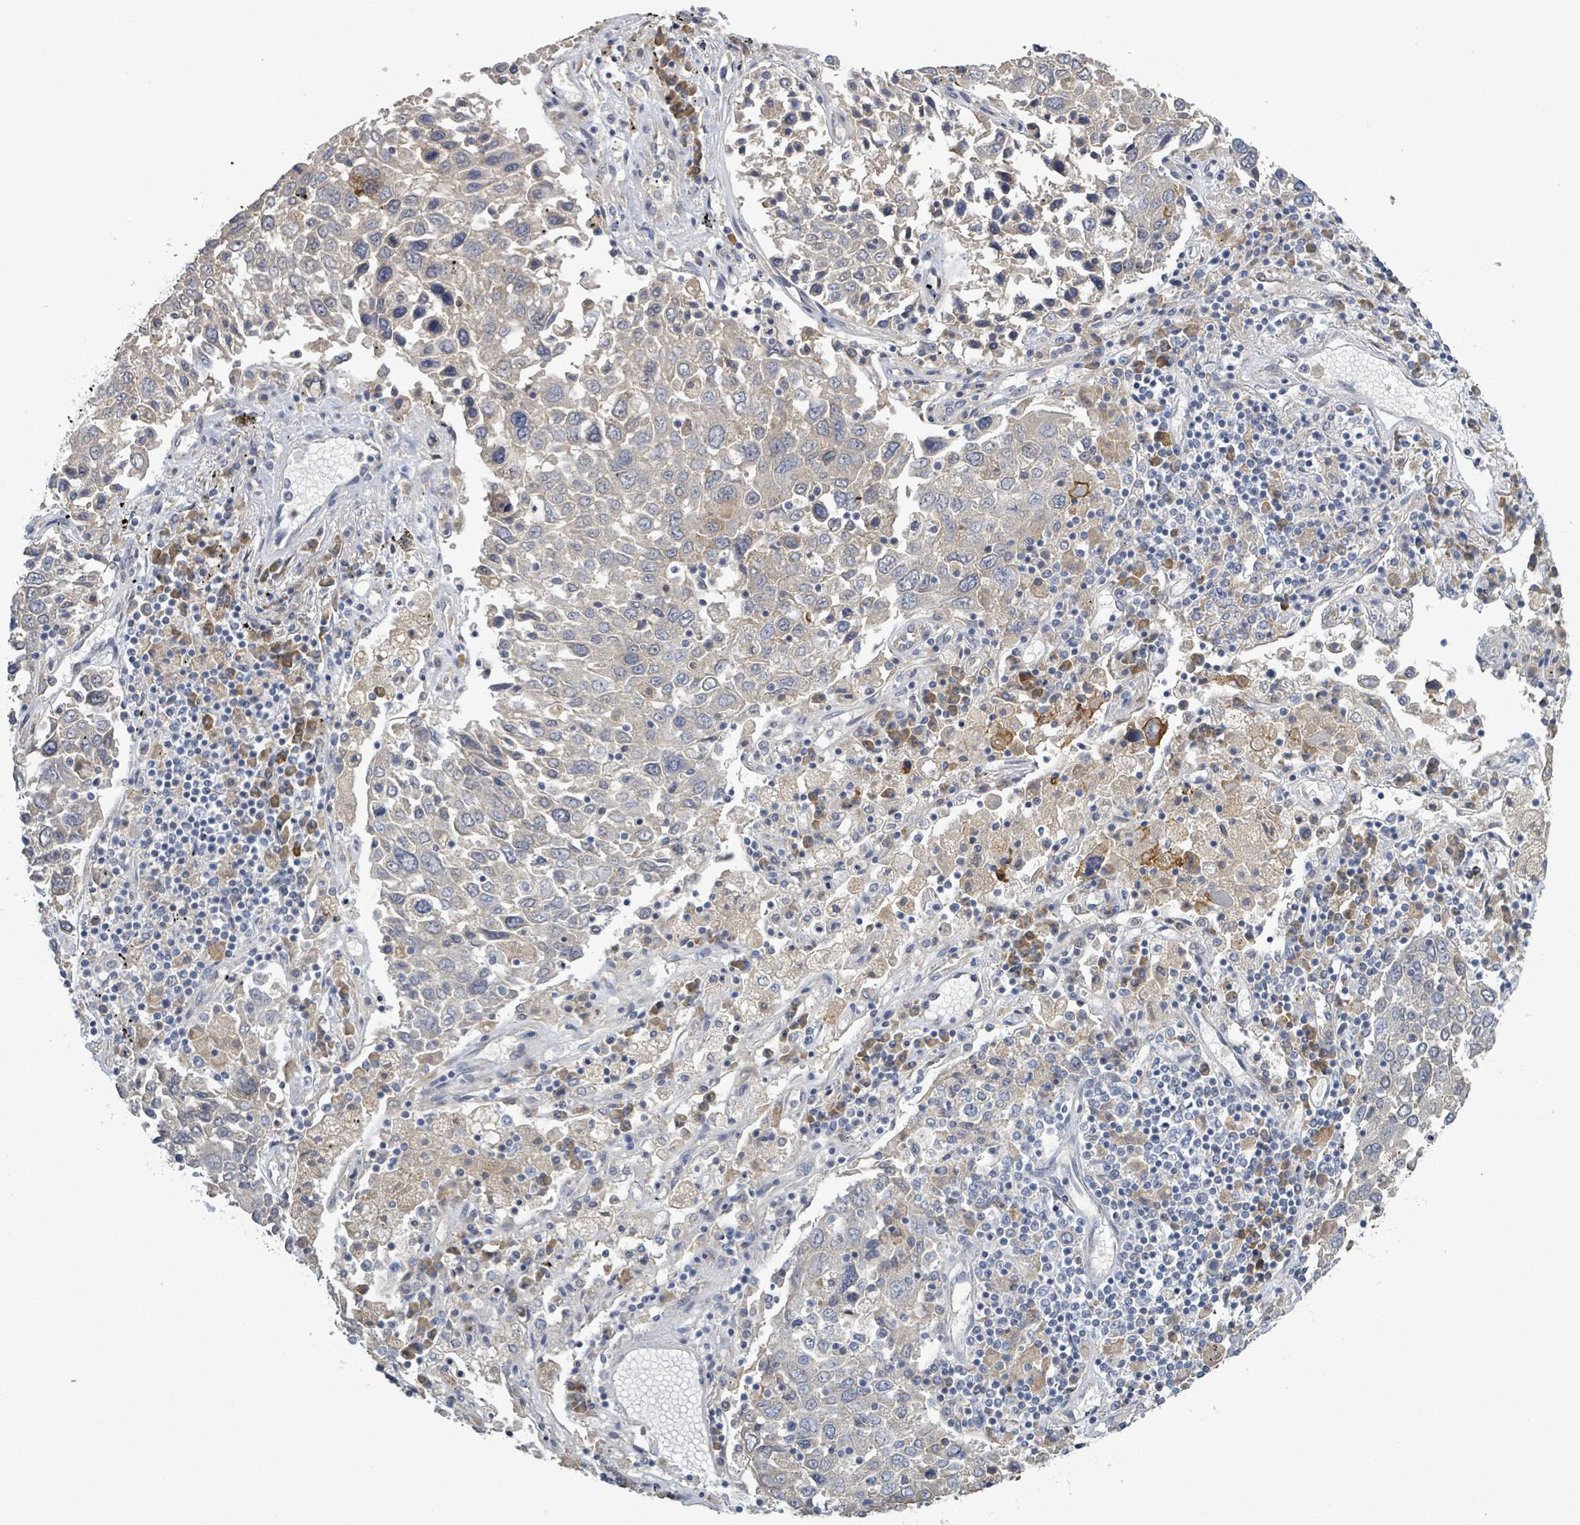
{"staining": {"intensity": "negative", "quantity": "none", "location": "none"}, "tissue": "lung cancer", "cell_type": "Tumor cells", "image_type": "cancer", "snomed": [{"axis": "morphology", "description": "Squamous cell carcinoma, NOS"}, {"axis": "topography", "description": "Lung"}], "caption": "A histopathology image of human lung cancer is negative for staining in tumor cells.", "gene": "ATP13A1", "patient": {"sex": "male", "age": 65}}